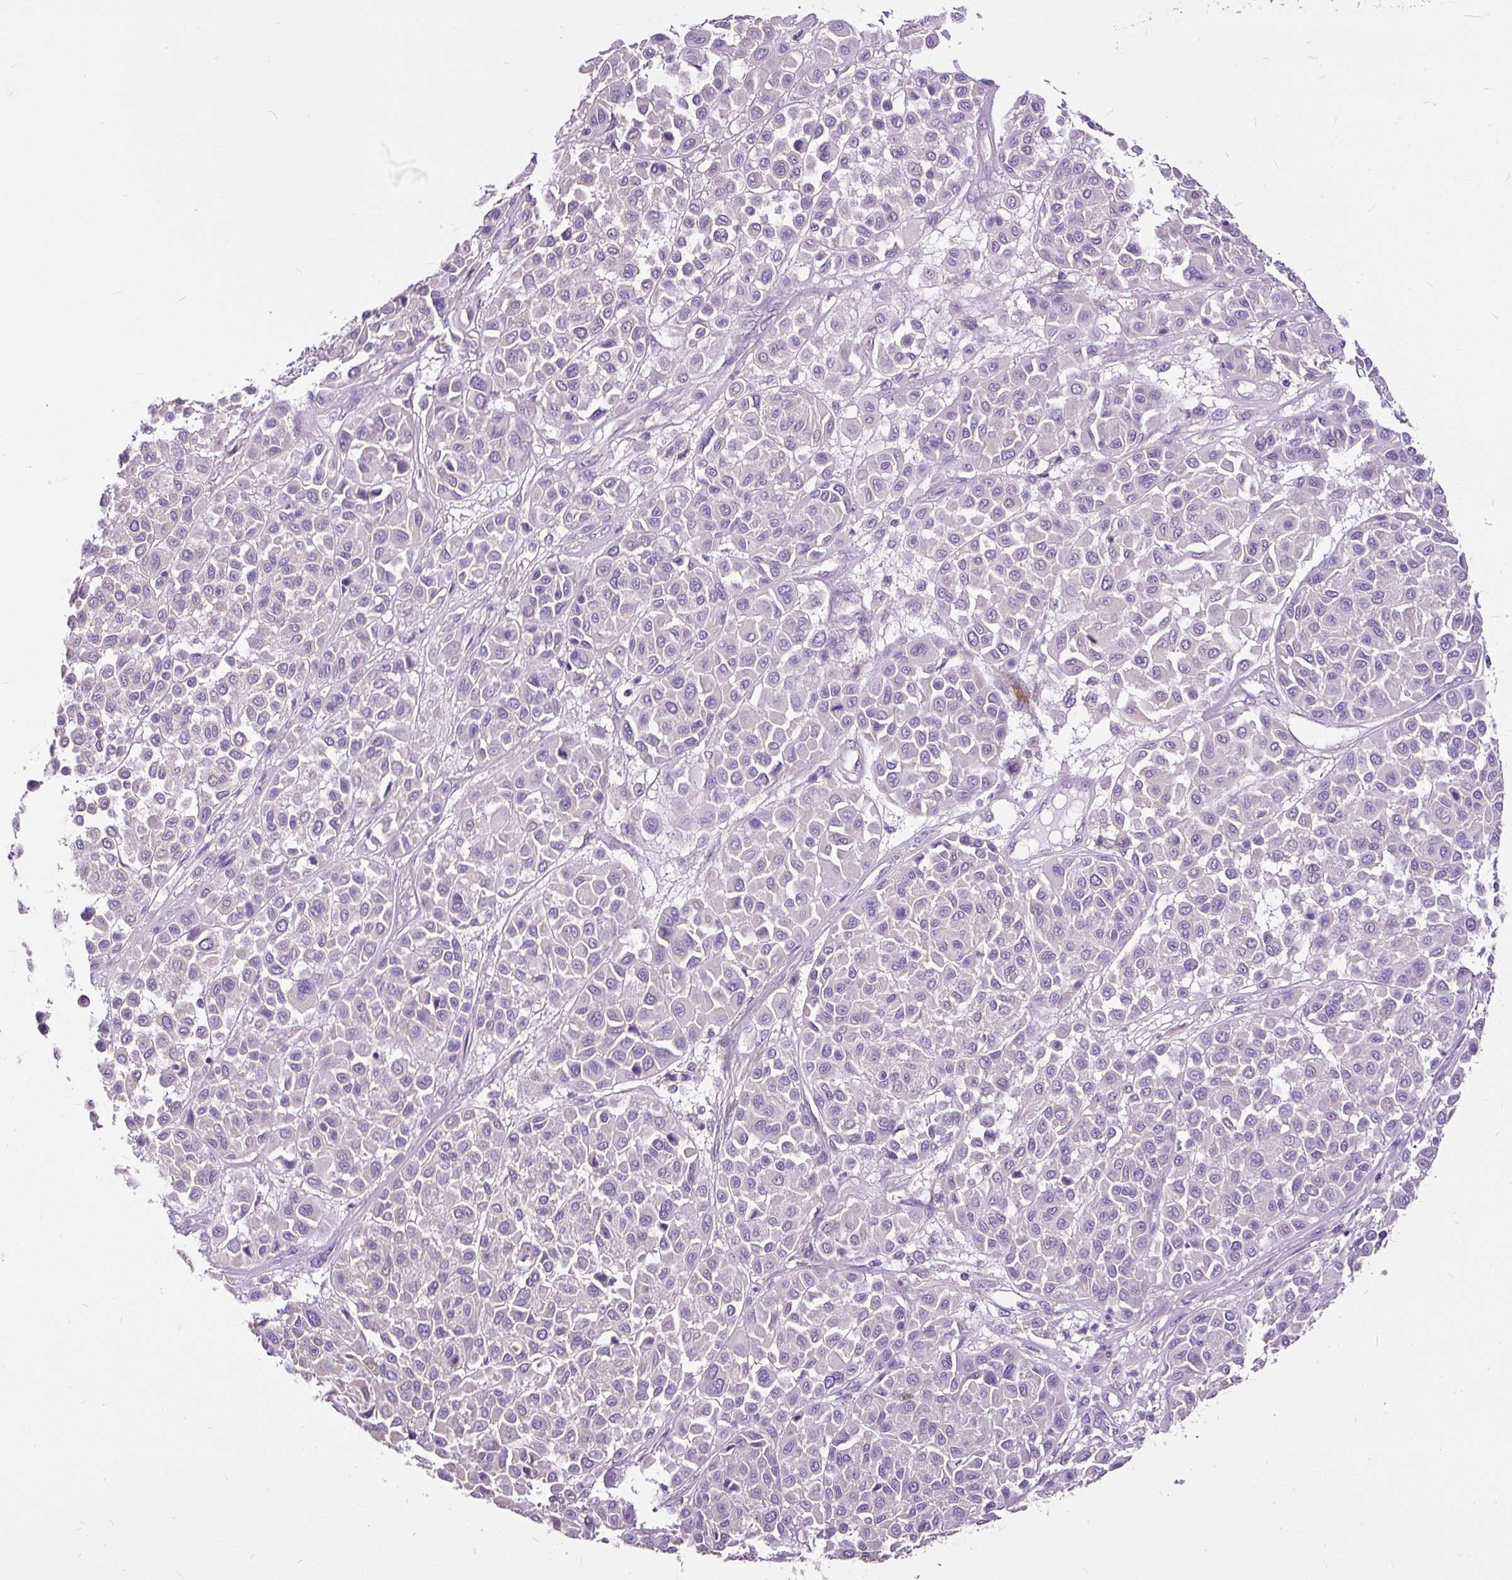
{"staining": {"intensity": "negative", "quantity": "none", "location": "none"}, "tissue": "melanoma", "cell_type": "Tumor cells", "image_type": "cancer", "snomed": [{"axis": "morphology", "description": "Malignant melanoma, Metastatic site"}, {"axis": "topography", "description": "Soft tissue"}], "caption": "An IHC micrograph of malignant melanoma (metastatic site) is shown. There is no staining in tumor cells of malignant melanoma (metastatic site). (Brightfield microscopy of DAB (3,3'-diaminobenzidine) IHC at high magnification).", "gene": "GBX1", "patient": {"sex": "male", "age": 41}}